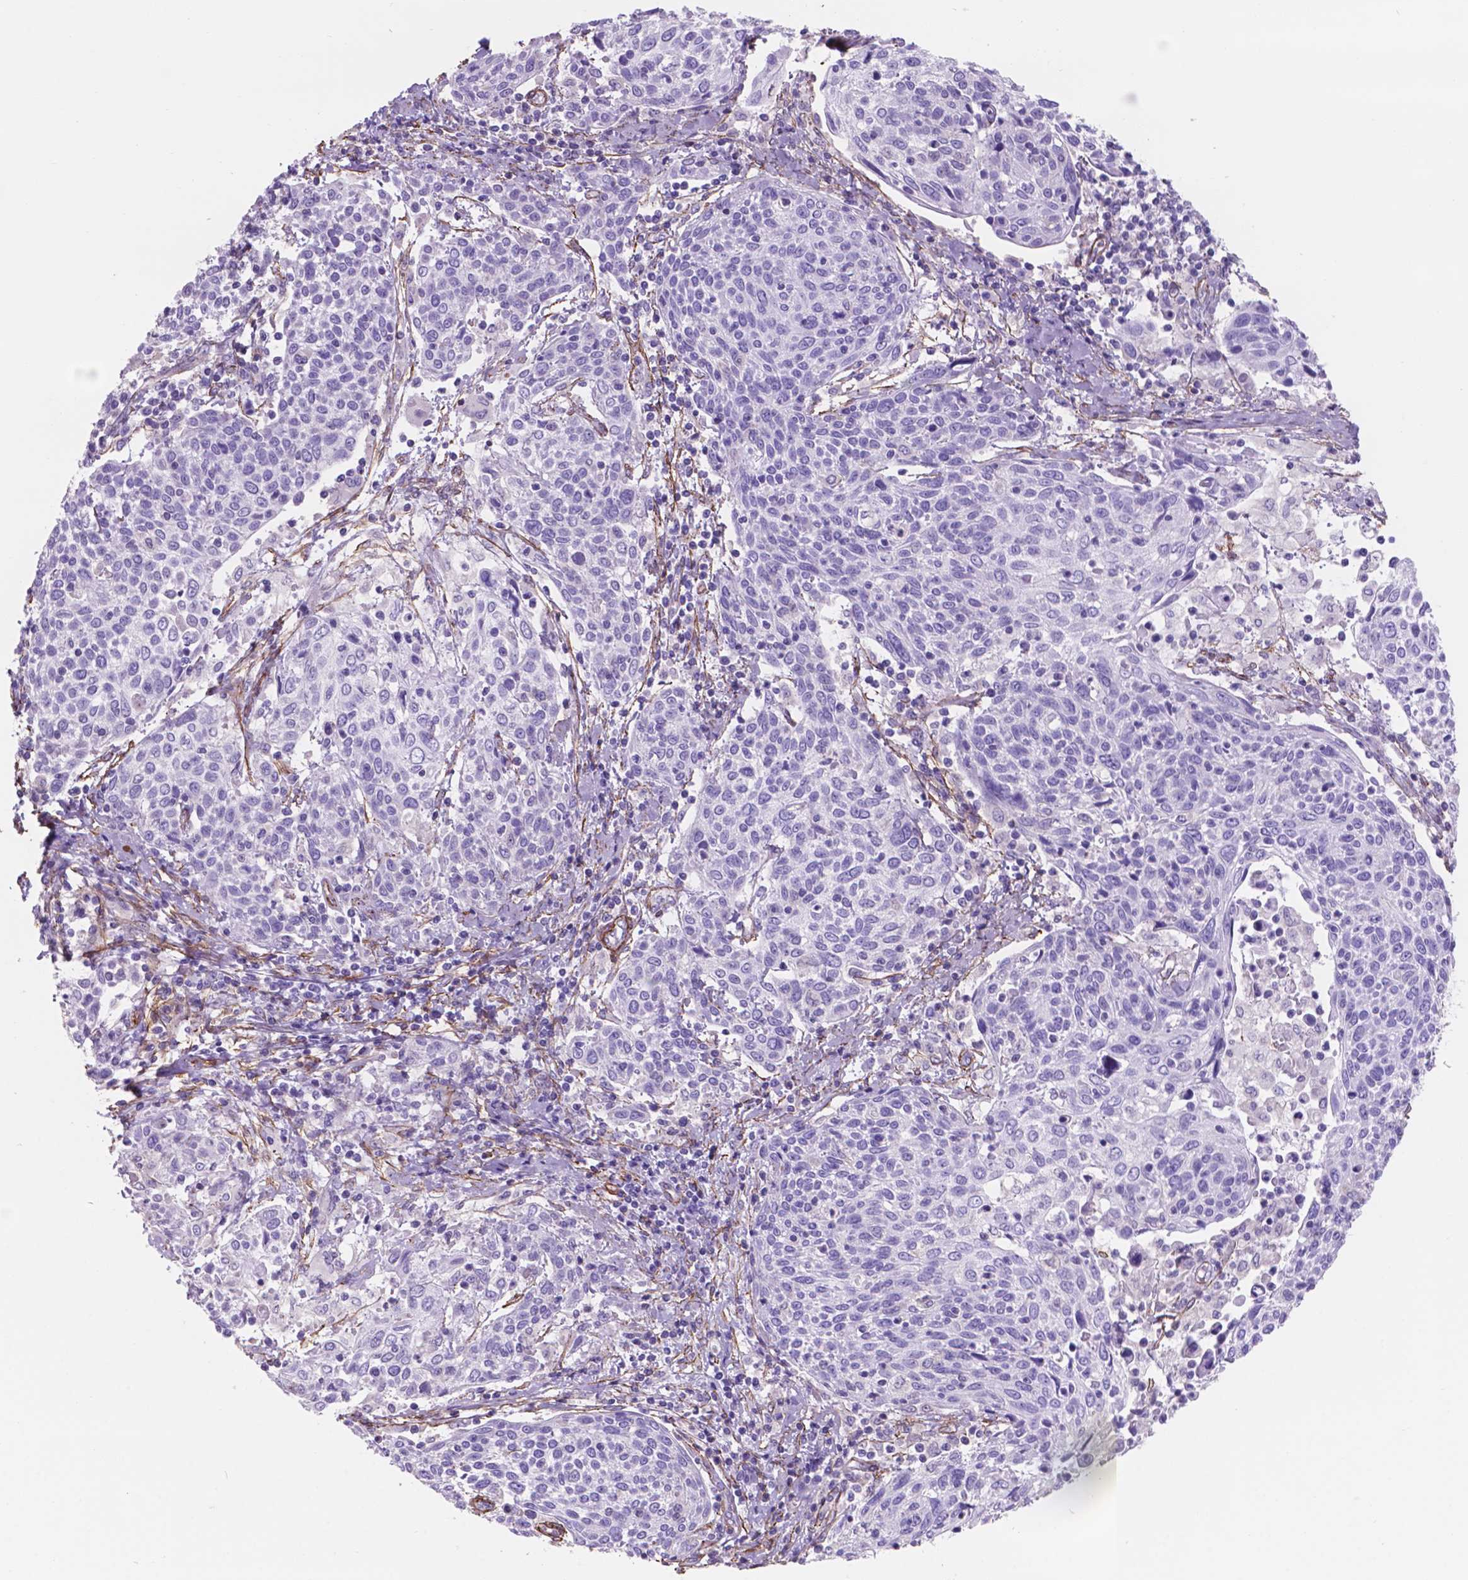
{"staining": {"intensity": "negative", "quantity": "none", "location": "none"}, "tissue": "cervical cancer", "cell_type": "Tumor cells", "image_type": "cancer", "snomed": [{"axis": "morphology", "description": "Squamous cell carcinoma, NOS"}, {"axis": "topography", "description": "Cervix"}], "caption": "This is an immunohistochemistry (IHC) photomicrograph of cervical cancer (squamous cell carcinoma). There is no expression in tumor cells.", "gene": "TOR2A", "patient": {"sex": "female", "age": 61}}